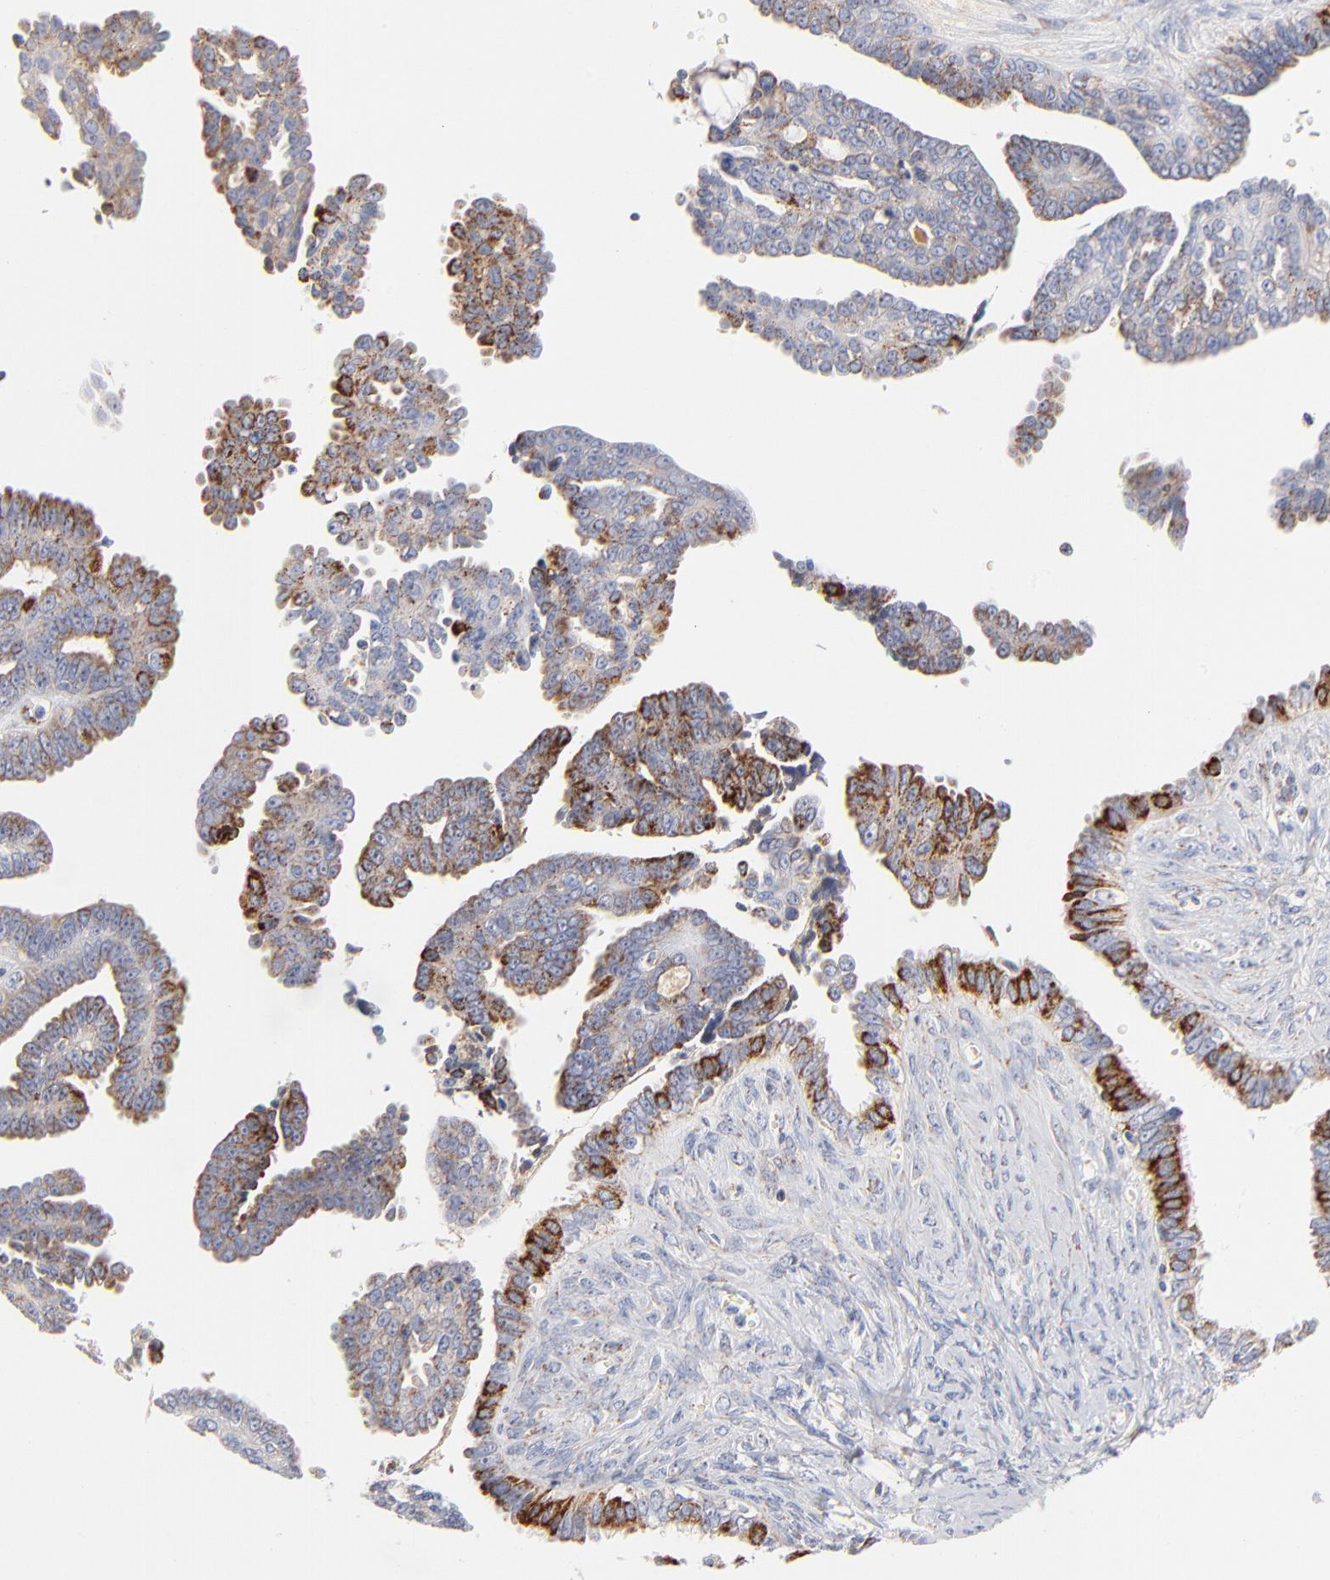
{"staining": {"intensity": "moderate", "quantity": "25%-75%", "location": "cytoplasmic/membranous"}, "tissue": "ovarian cancer", "cell_type": "Tumor cells", "image_type": "cancer", "snomed": [{"axis": "morphology", "description": "Cystadenocarcinoma, serous, NOS"}, {"axis": "topography", "description": "Ovary"}], "caption": "Ovarian cancer (serous cystadenocarcinoma) tissue exhibits moderate cytoplasmic/membranous expression in approximately 25%-75% of tumor cells", "gene": "DLAT", "patient": {"sex": "female", "age": 71}}